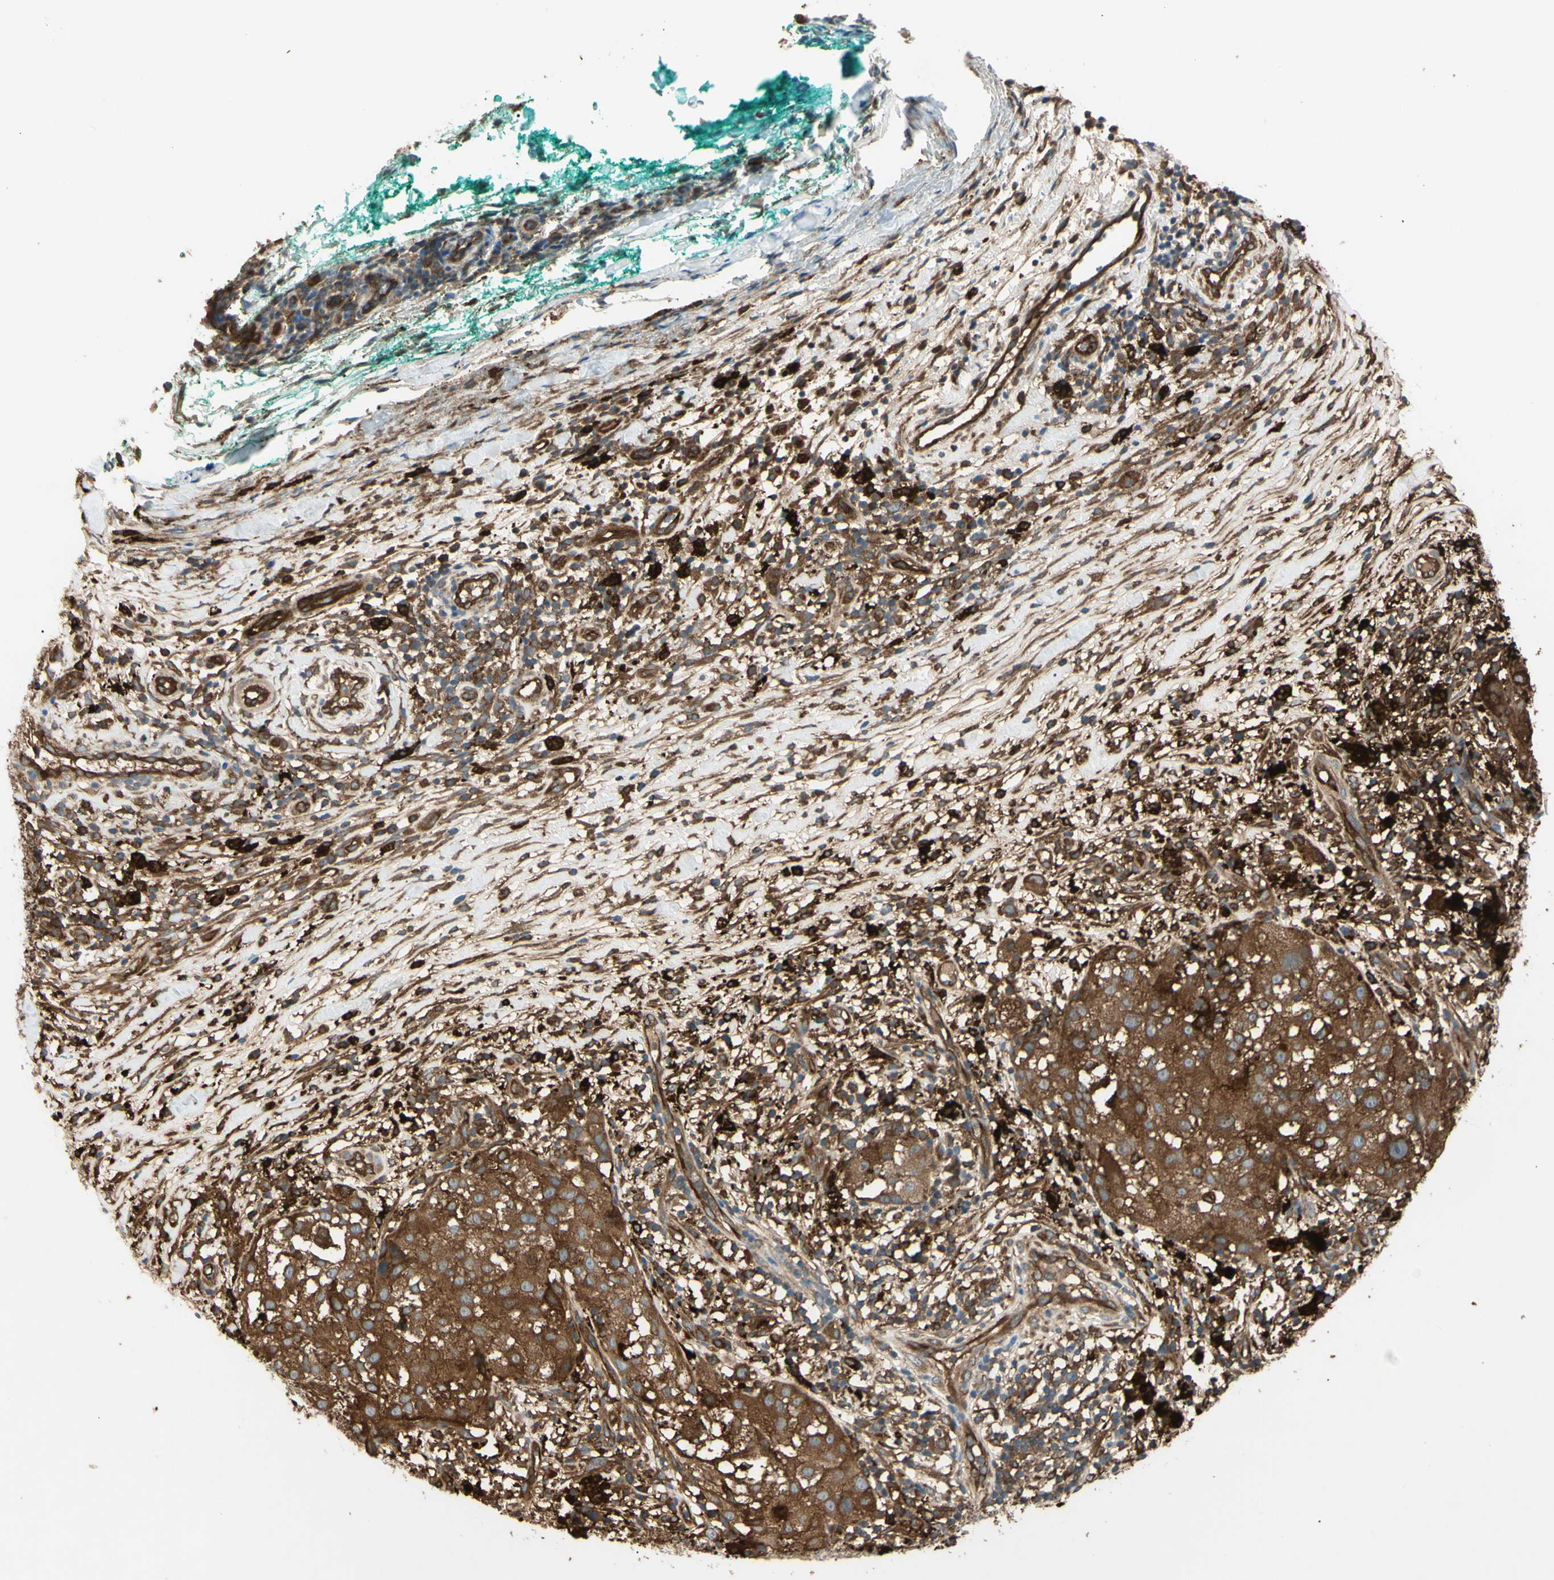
{"staining": {"intensity": "strong", "quantity": ">75%", "location": "cytoplasmic/membranous"}, "tissue": "melanoma", "cell_type": "Tumor cells", "image_type": "cancer", "snomed": [{"axis": "morphology", "description": "Necrosis, NOS"}, {"axis": "morphology", "description": "Malignant melanoma, NOS"}, {"axis": "topography", "description": "Skin"}], "caption": "An immunohistochemistry photomicrograph of tumor tissue is shown. Protein staining in brown highlights strong cytoplasmic/membranous positivity in melanoma within tumor cells. The protein is shown in brown color, while the nuclei are stained blue.", "gene": "PTPN12", "patient": {"sex": "female", "age": 87}}